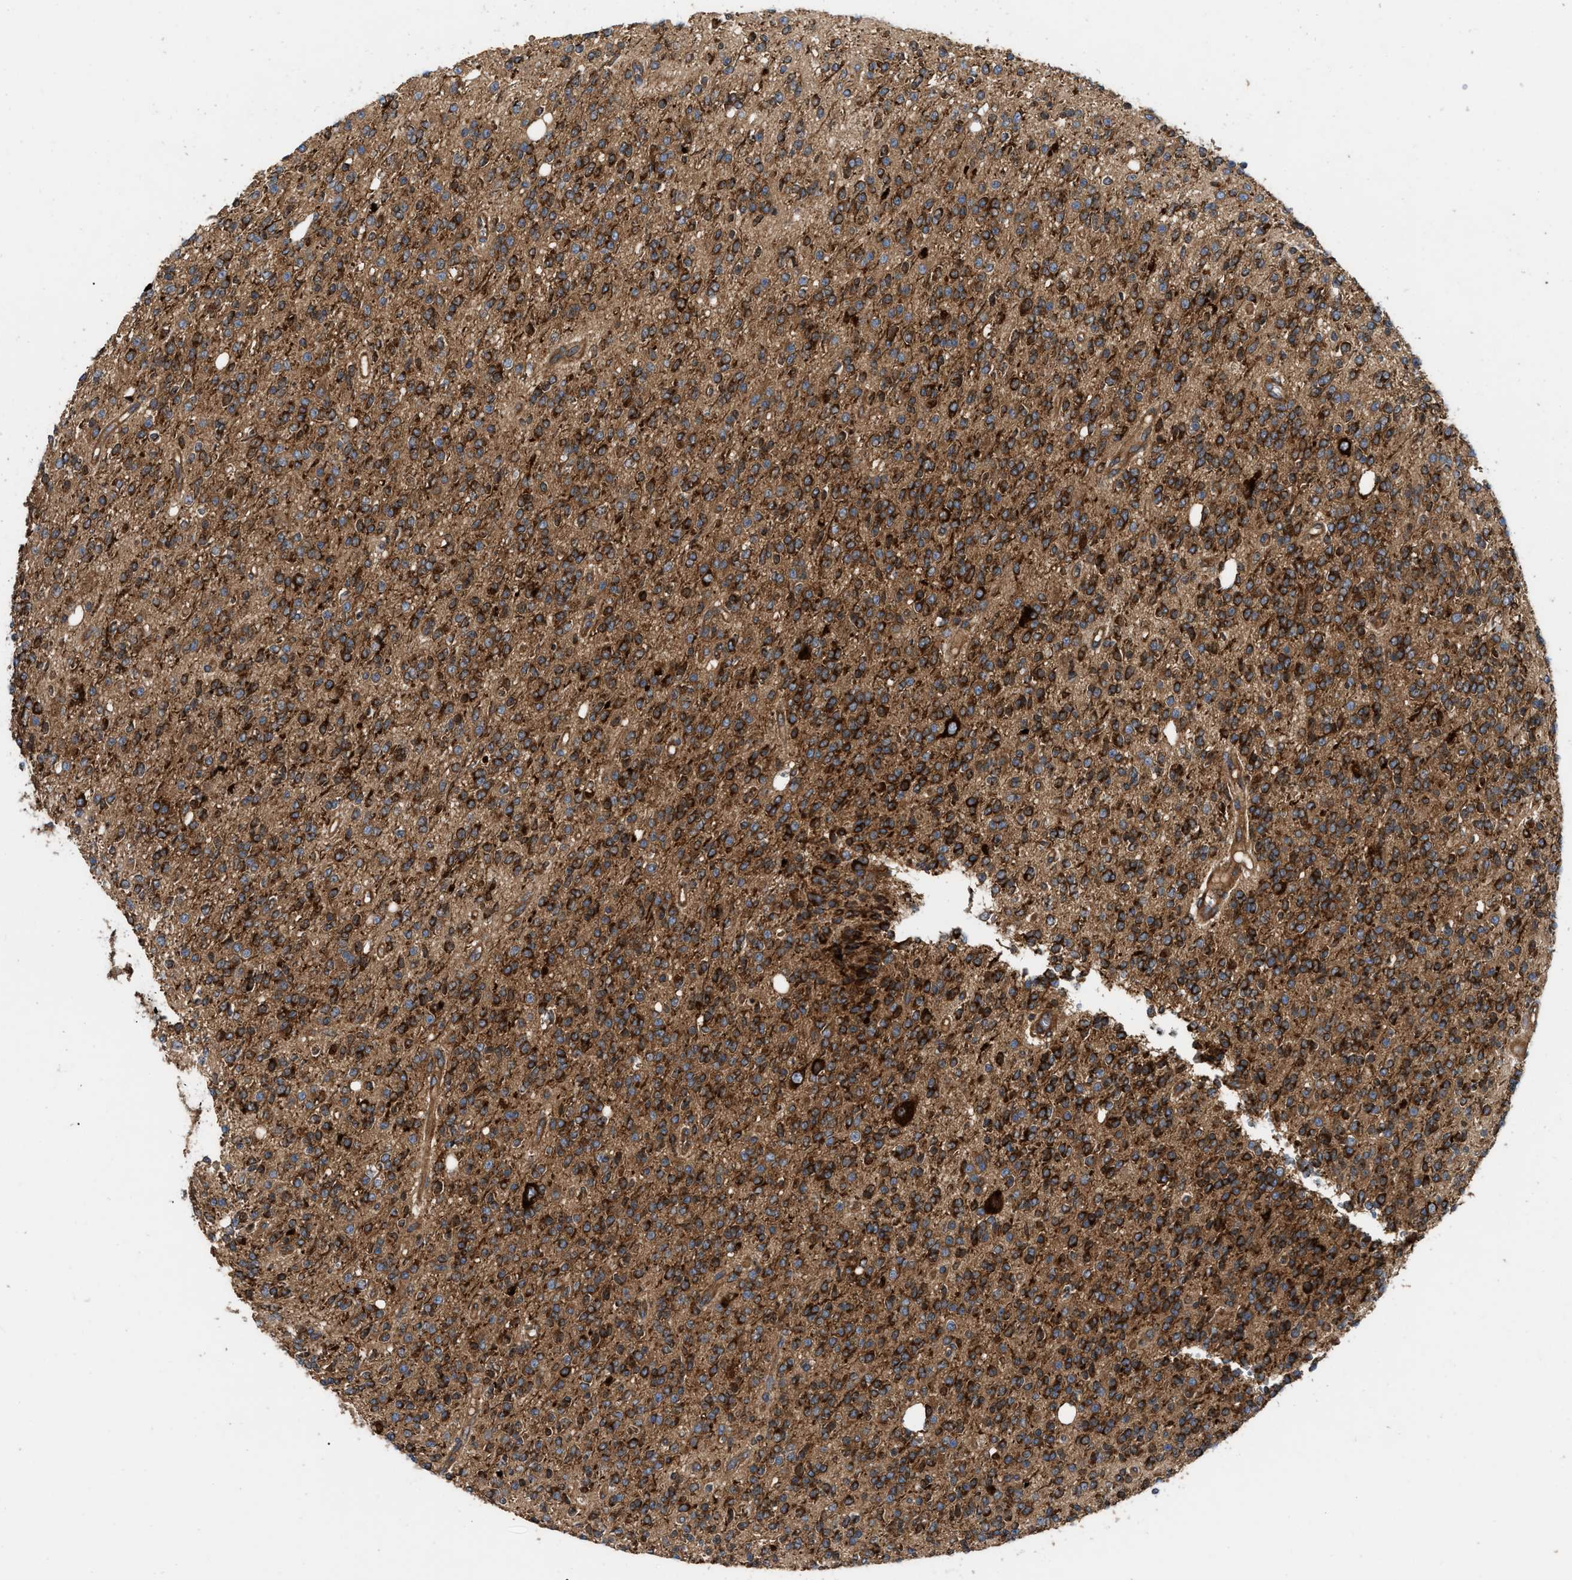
{"staining": {"intensity": "strong", "quantity": ">75%", "location": "cytoplasmic/membranous"}, "tissue": "glioma", "cell_type": "Tumor cells", "image_type": "cancer", "snomed": [{"axis": "morphology", "description": "Glioma, malignant, High grade"}, {"axis": "topography", "description": "Brain"}], "caption": "About >75% of tumor cells in human glioma demonstrate strong cytoplasmic/membranous protein staining as visualized by brown immunohistochemical staining.", "gene": "RABEP1", "patient": {"sex": "male", "age": 34}}